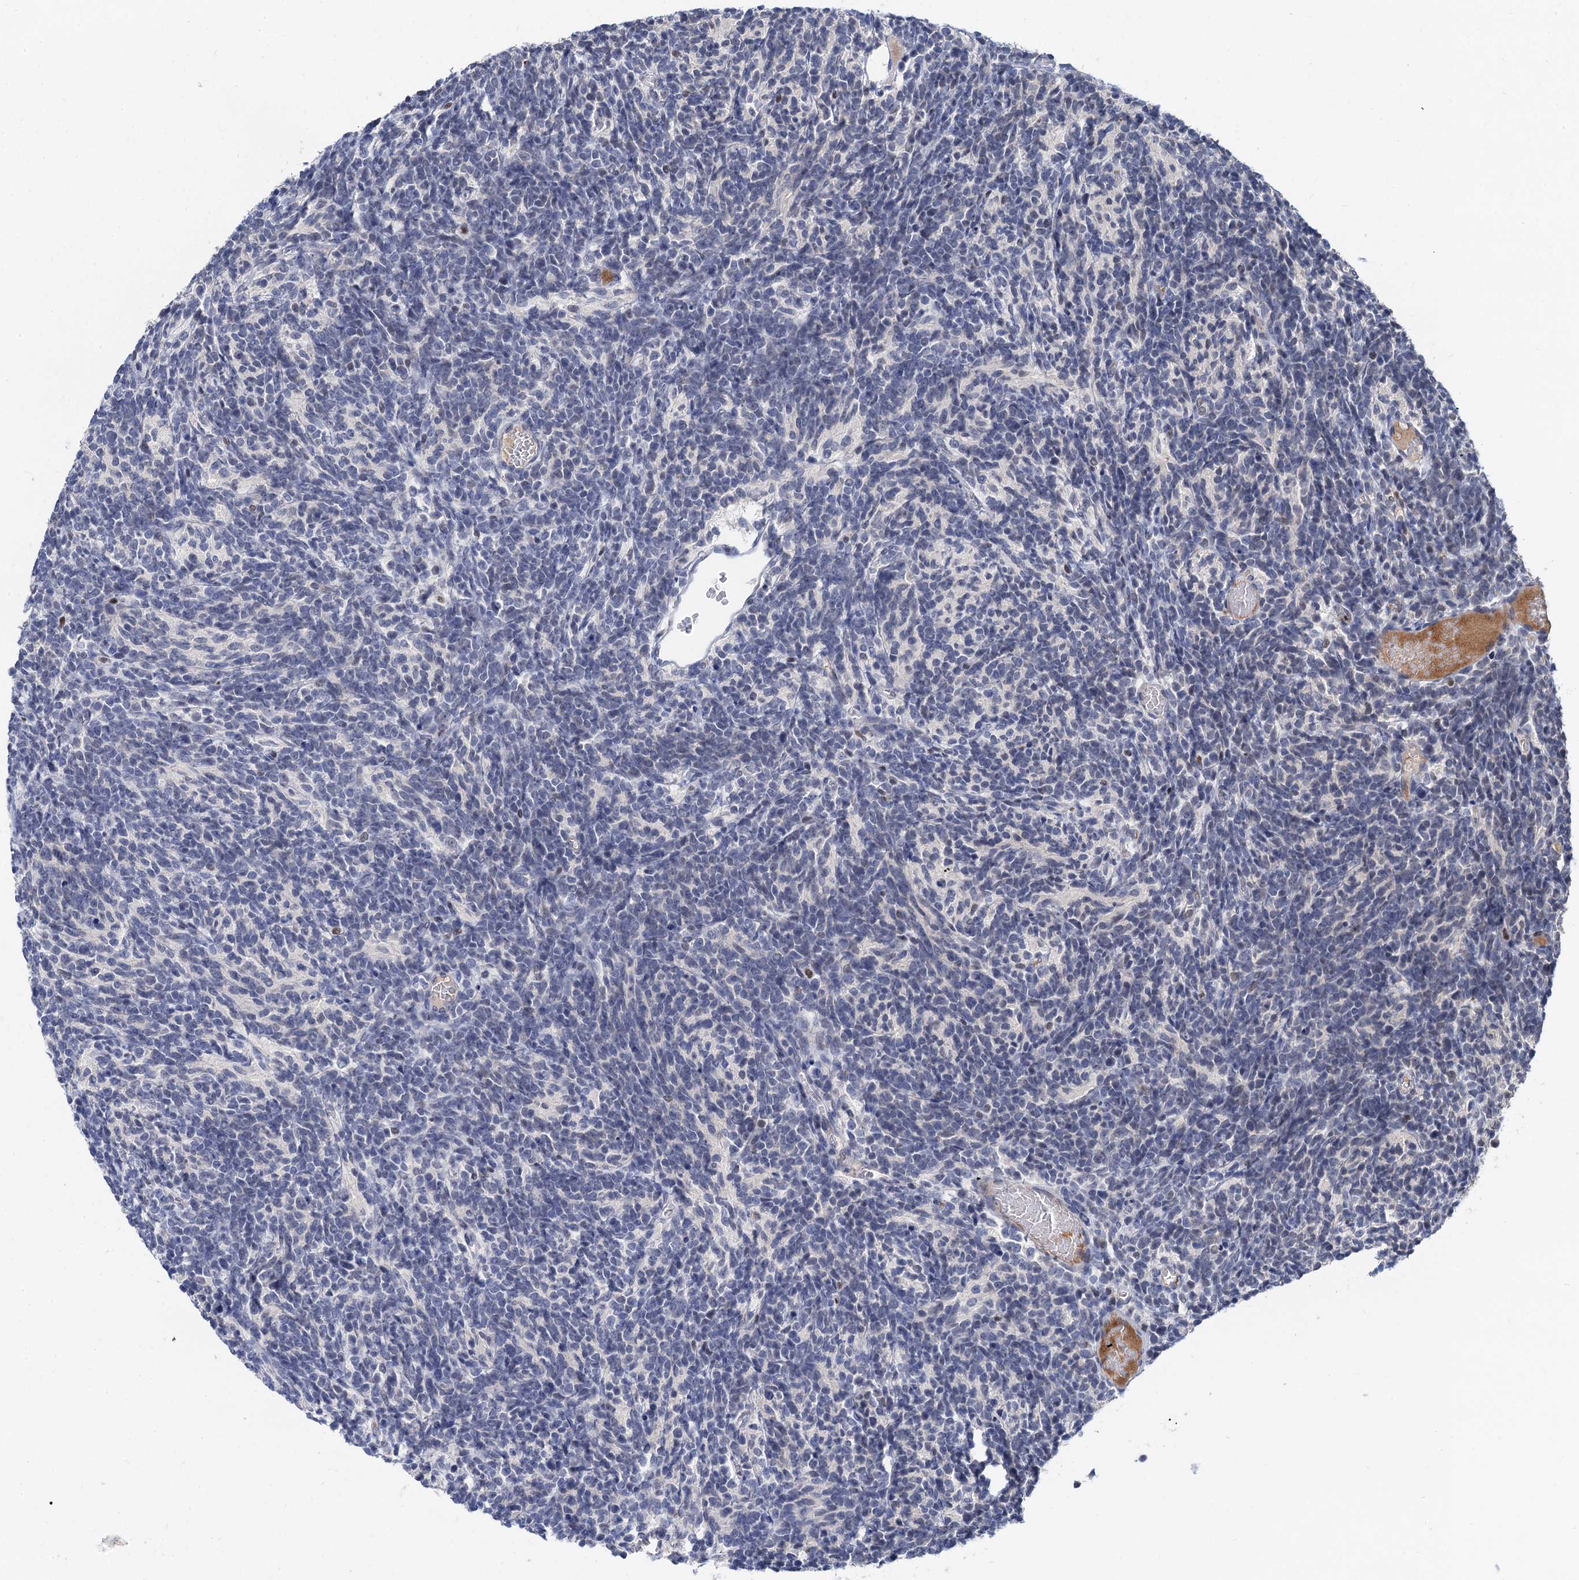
{"staining": {"intensity": "negative", "quantity": "none", "location": "none"}, "tissue": "glioma", "cell_type": "Tumor cells", "image_type": "cancer", "snomed": [{"axis": "morphology", "description": "Glioma, malignant, Low grade"}, {"axis": "topography", "description": "Brain"}], "caption": "Photomicrograph shows no protein positivity in tumor cells of glioma tissue.", "gene": "TSEN34", "patient": {"sex": "female", "age": 1}}